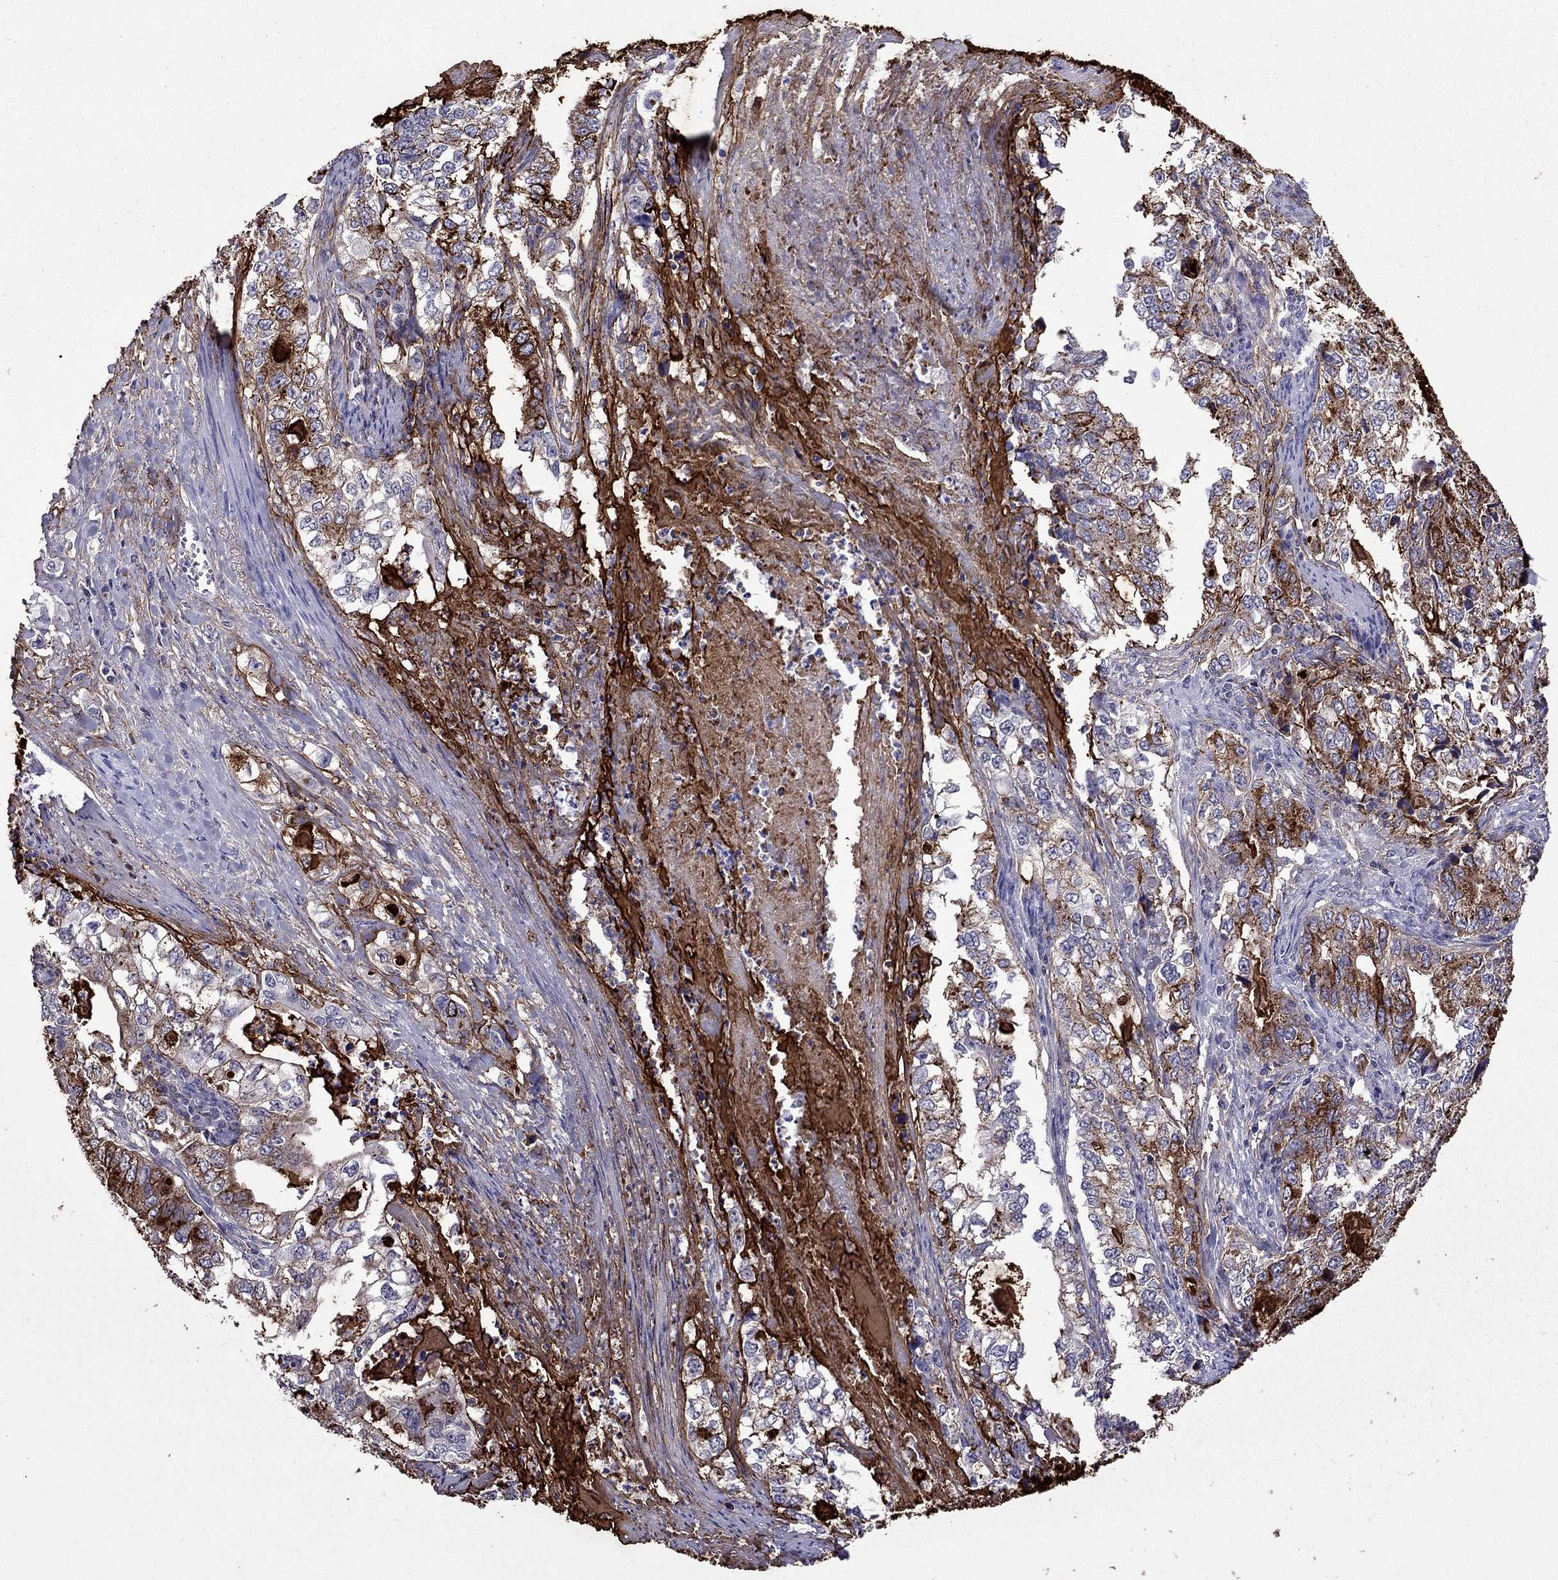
{"staining": {"intensity": "strong", "quantity": "<25%", "location": "cytoplasmic/membranous"}, "tissue": "stomach cancer", "cell_type": "Tumor cells", "image_type": "cancer", "snomed": [{"axis": "morphology", "description": "Adenocarcinoma, NOS"}, {"axis": "topography", "description": "Stomach, lower"}], "caption": "Strong cytoplasmic/membranous protein expression is identified in approximately <25% of tumor cells in stomach cancer (adenocarcinoma). Ihc stains the protein in brown and the nuclei are stained blue.", "gene": "OLFM4", "patient": {"sex": "female", "age": 72}}